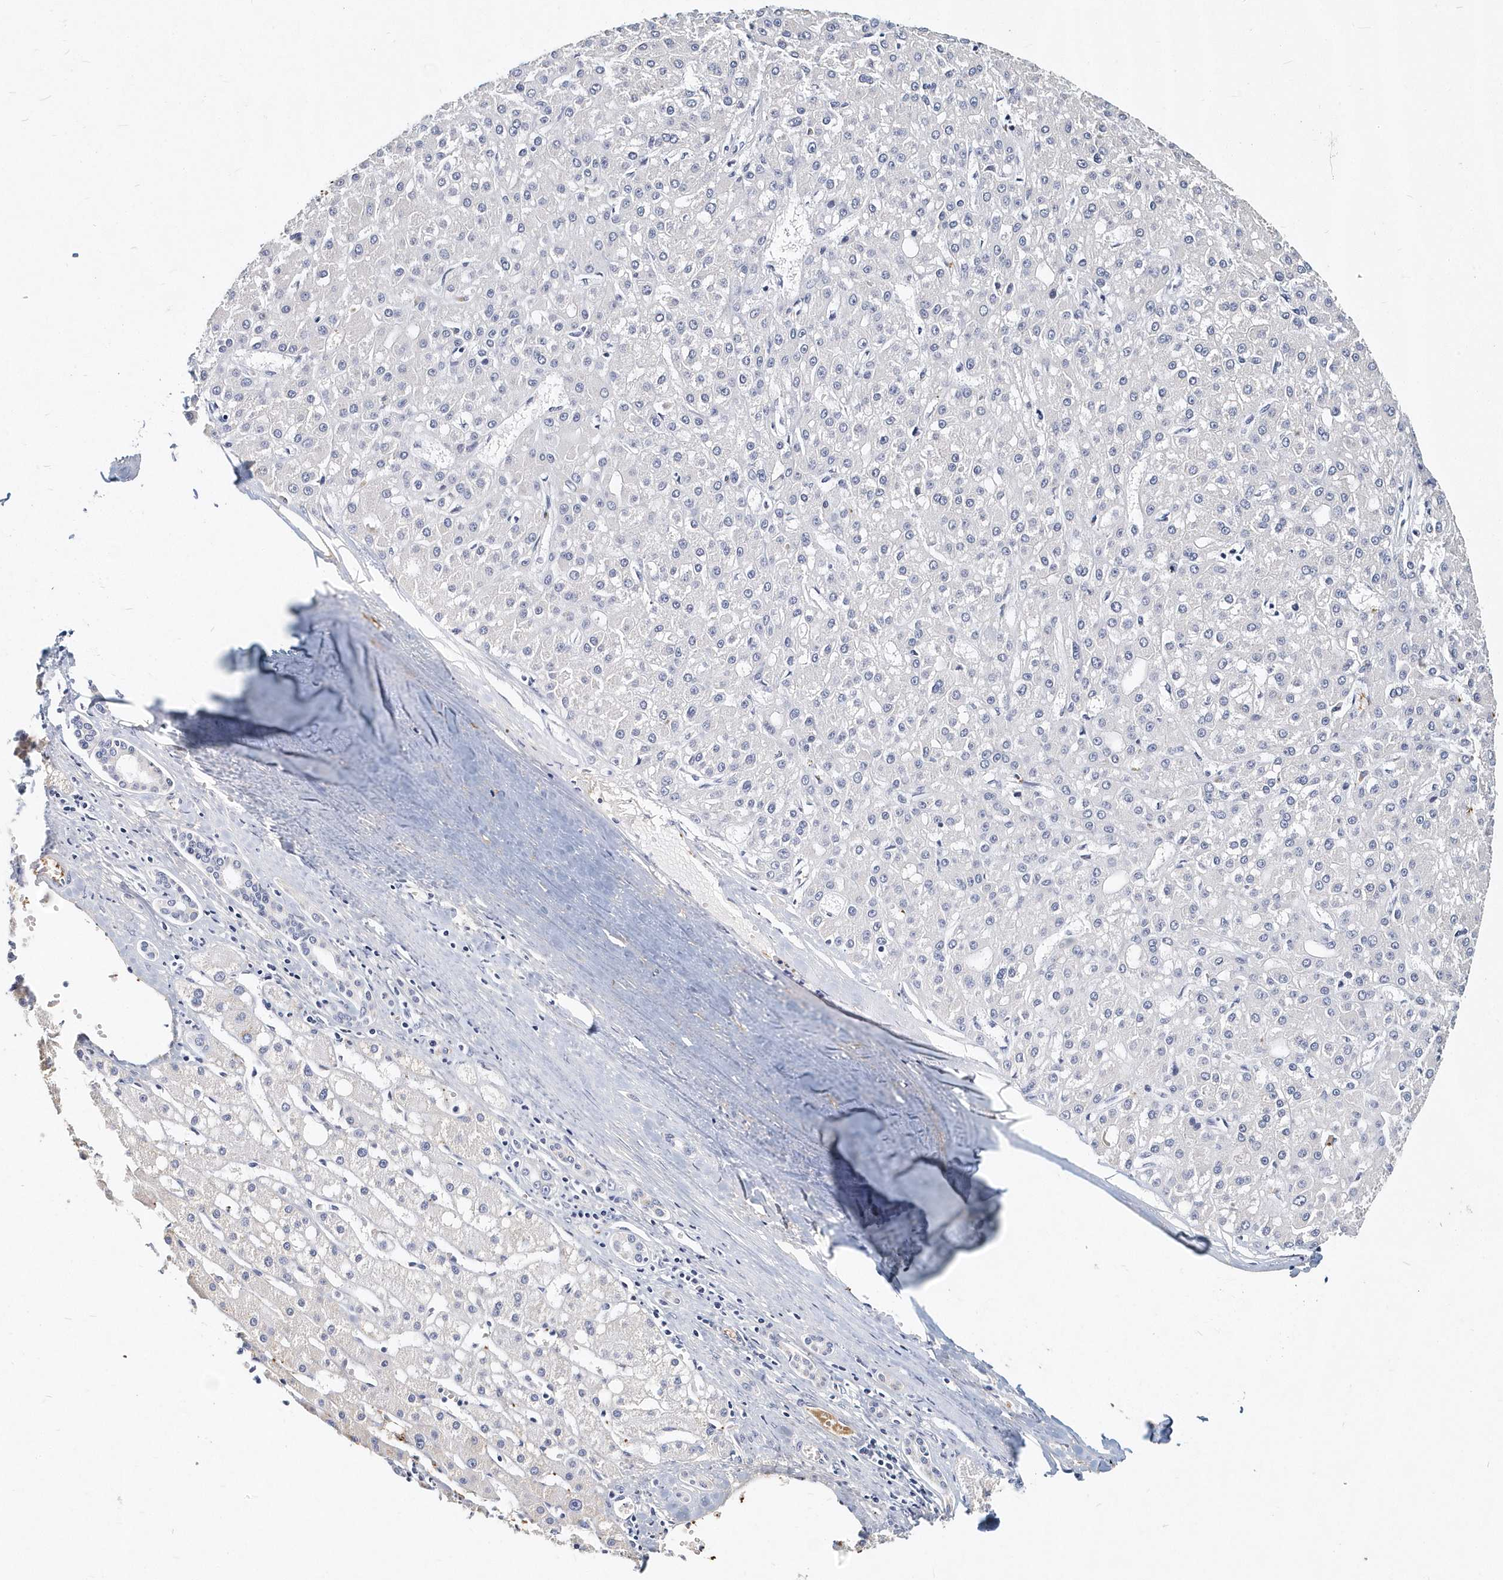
{"staining": {"intensity": "negative", "quantity": "none", "location": "none"}, "tissue": "liver cancer", "cell_type": "Tumor cells", "image_type": "cancer", "snomed": [{"axis": "morphology", "description": "Carcinoma, Hepatocellular, NOS"}, {"axis": "topography", "description": "Liver"}], "caption": "Tumor cells are negative for protein expression in human liver cancer.", "gene": "ITGA2B", "patient": {"sex": "male", "age": 67}}